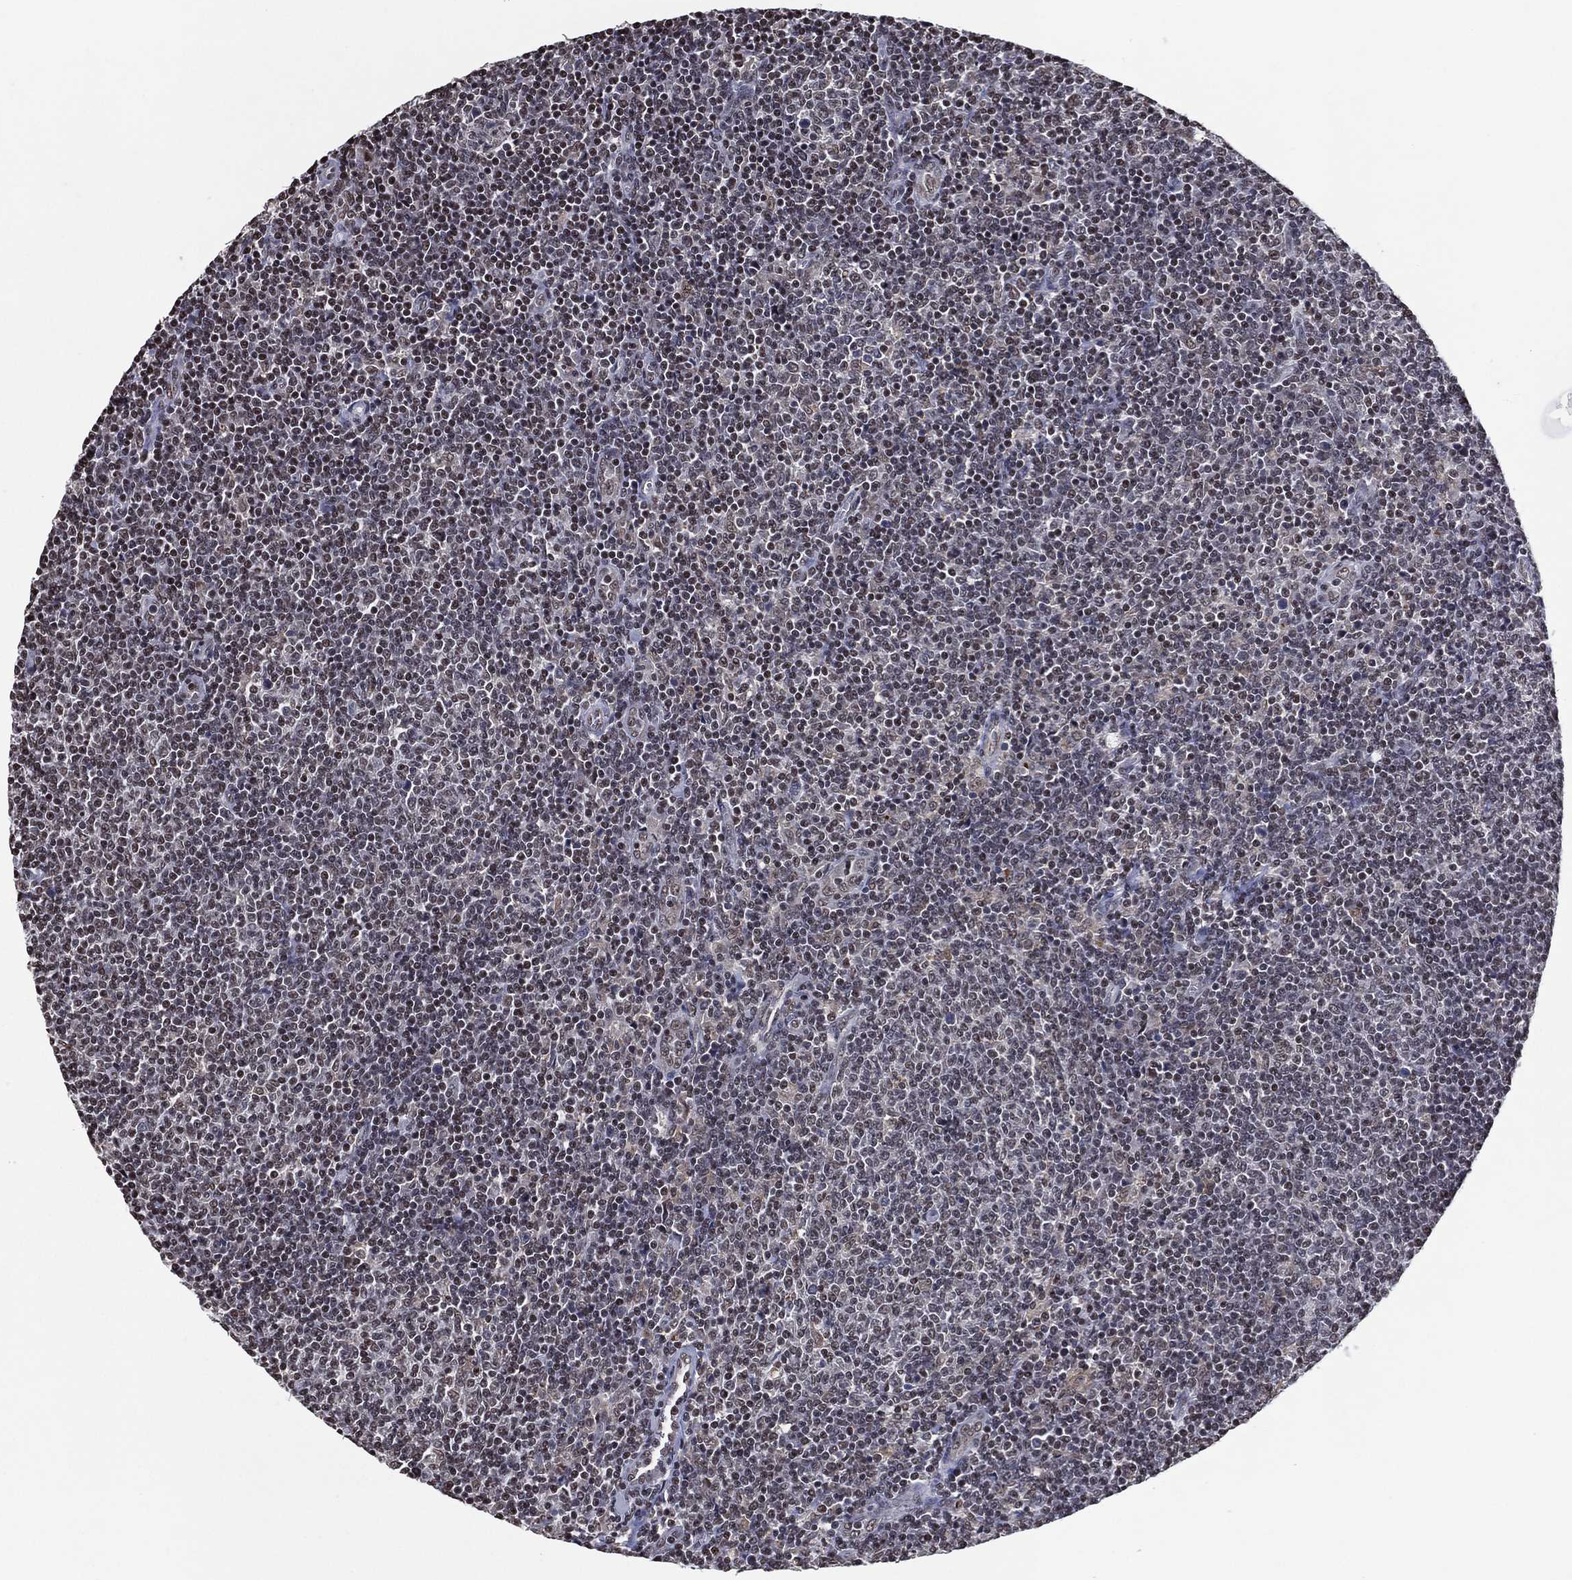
{"staining": {"intensity": "moderate", "quantity": "<25%", "location": "nuclear"}, "tissue": "lymphoma", "cell_type": "Tumor cells", "image_type": "cancer", "snomed": [{"axis": "morphology", "description": "Malignant lymphoma, non-Hodgkin's type, Low grade"}, {"axis": "topography", "description": "Lymph node"}], "caption": "An immunohistochemistry micrograph of tumor tissue is shown. Protein staining in brown highlights moderate nuclear positivity in low-grade malignant lymphoma, non-Hodgkin's type within tumor cells.", "gene": "ZBTB42", "patient": {"sex": "male", "age": 52}}